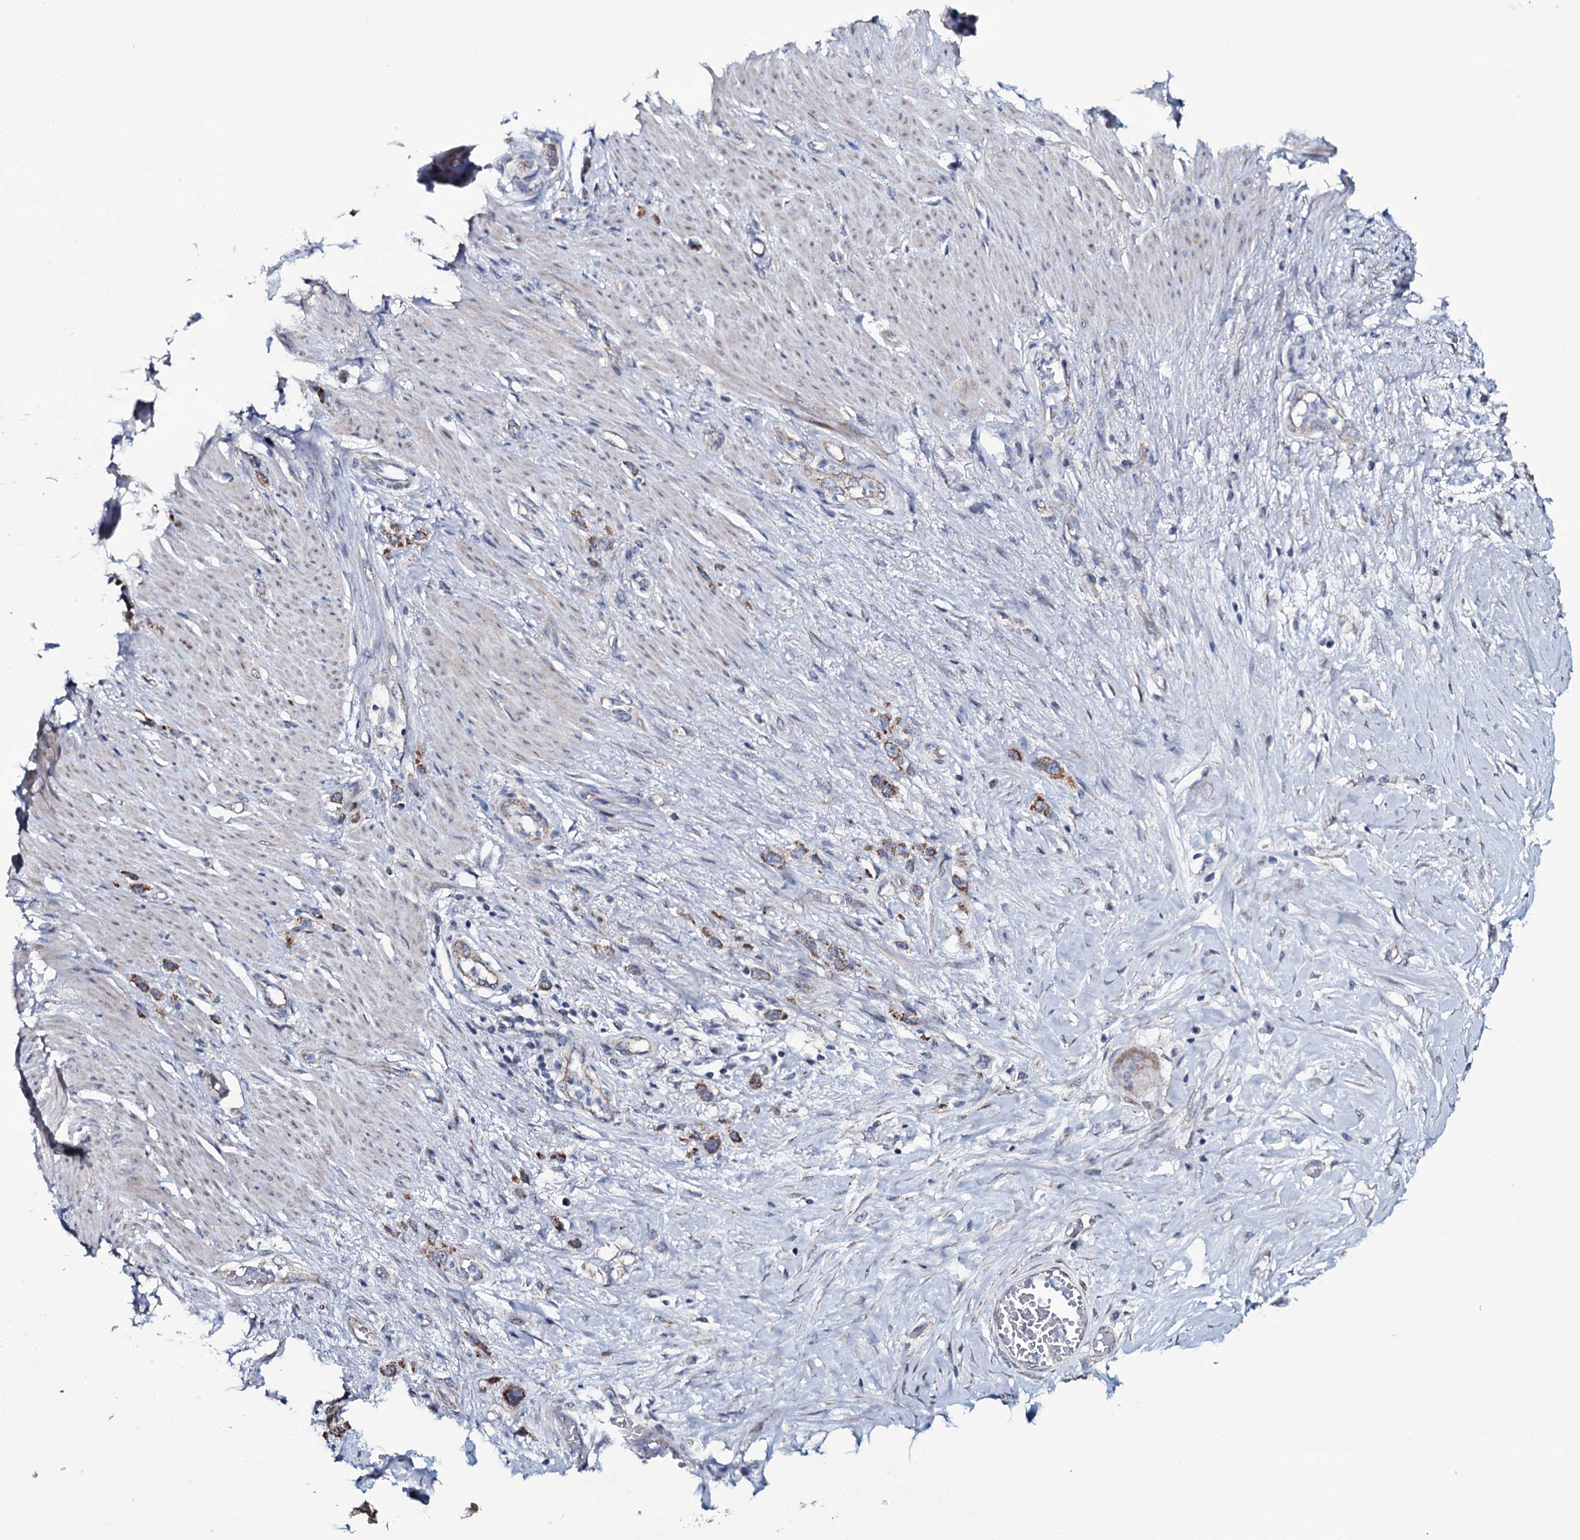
{"staining": {"intensity": "strong", "quantity": ">75%", "location": "cytoplasmic/membranous"}, "tissue": "stomach cancer", "cell_type": "Tumor cells", "image_type": "cancer", "snomed": [{"axis": "morphology", "description": "Adenocarcinoma, NOS"}, {"axis": "morphology", "description": "Adenocarcinoma, High grade"}, {"axis": "topography", "description": "Stomach, upper"}, {"axis": "topography", "description": "Stomach, lower"}], "caption": "Tumor cells display high levels of strong cytoplasmic/membranous expression in approximately >75% of cells in stomach cancer (adenocarcinoma (high-grade)).", "gene": "WIPF3", "patient": {"sex": "female", "age": 65}}